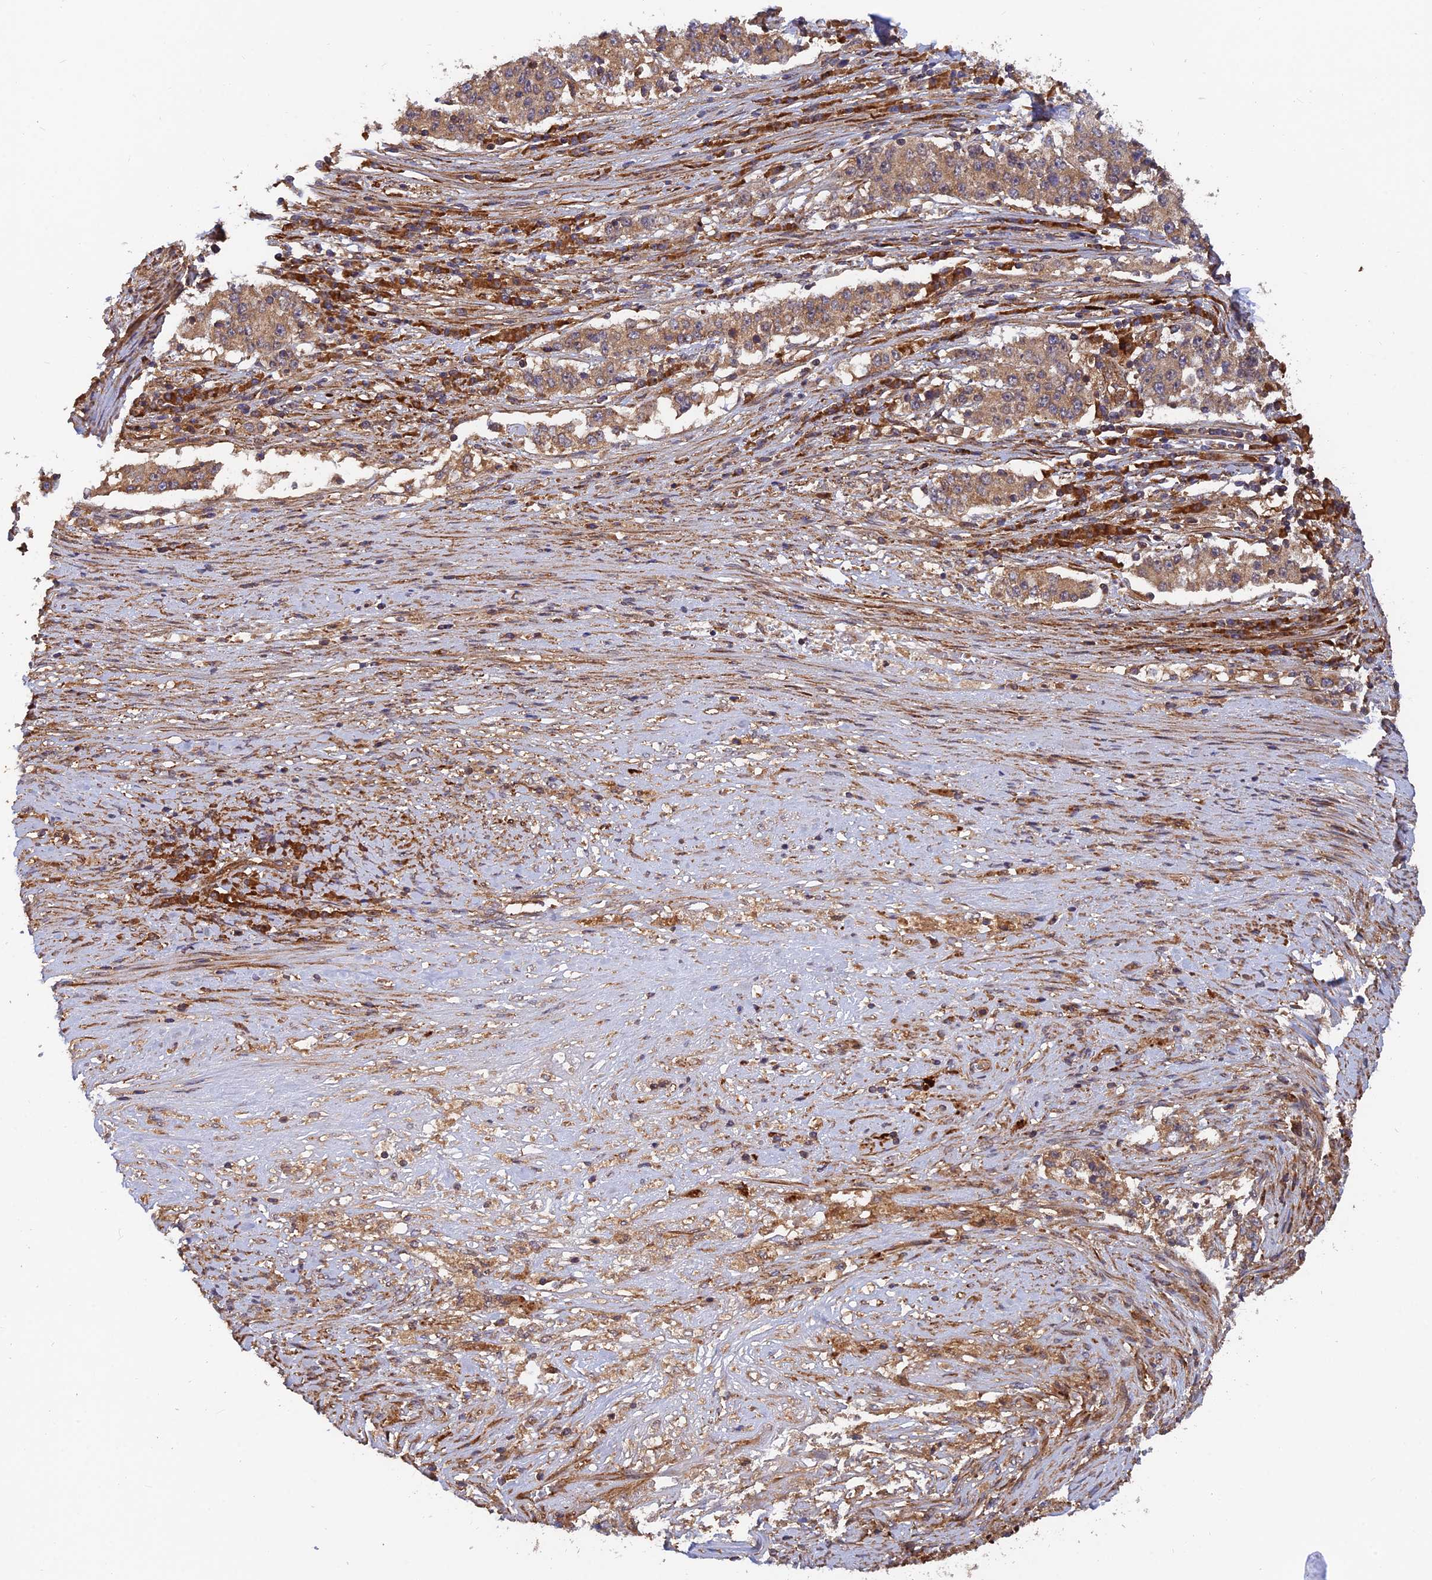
{"staining": {"intensity": "moderate", "quantity": ">75%", "location": "cytoplasmic/membranous"}, "tissue": "stomach cancer", "cell_type": "Tumor cells", "image_type": "cancer", "snomed": [{"axis": "morphology", "description": "Adenocarcinoma, NOS"}, {"axis": "topography", "description": "Stomach"}], "caption": "Stomach adenocarcinoma stained with a brown dye exhibits moderate cytoplasmic/membranous positive positivity in about >75% of tumor cells.", "gene": "RELCH", "patient": {"sex": "male", "age": 59}}